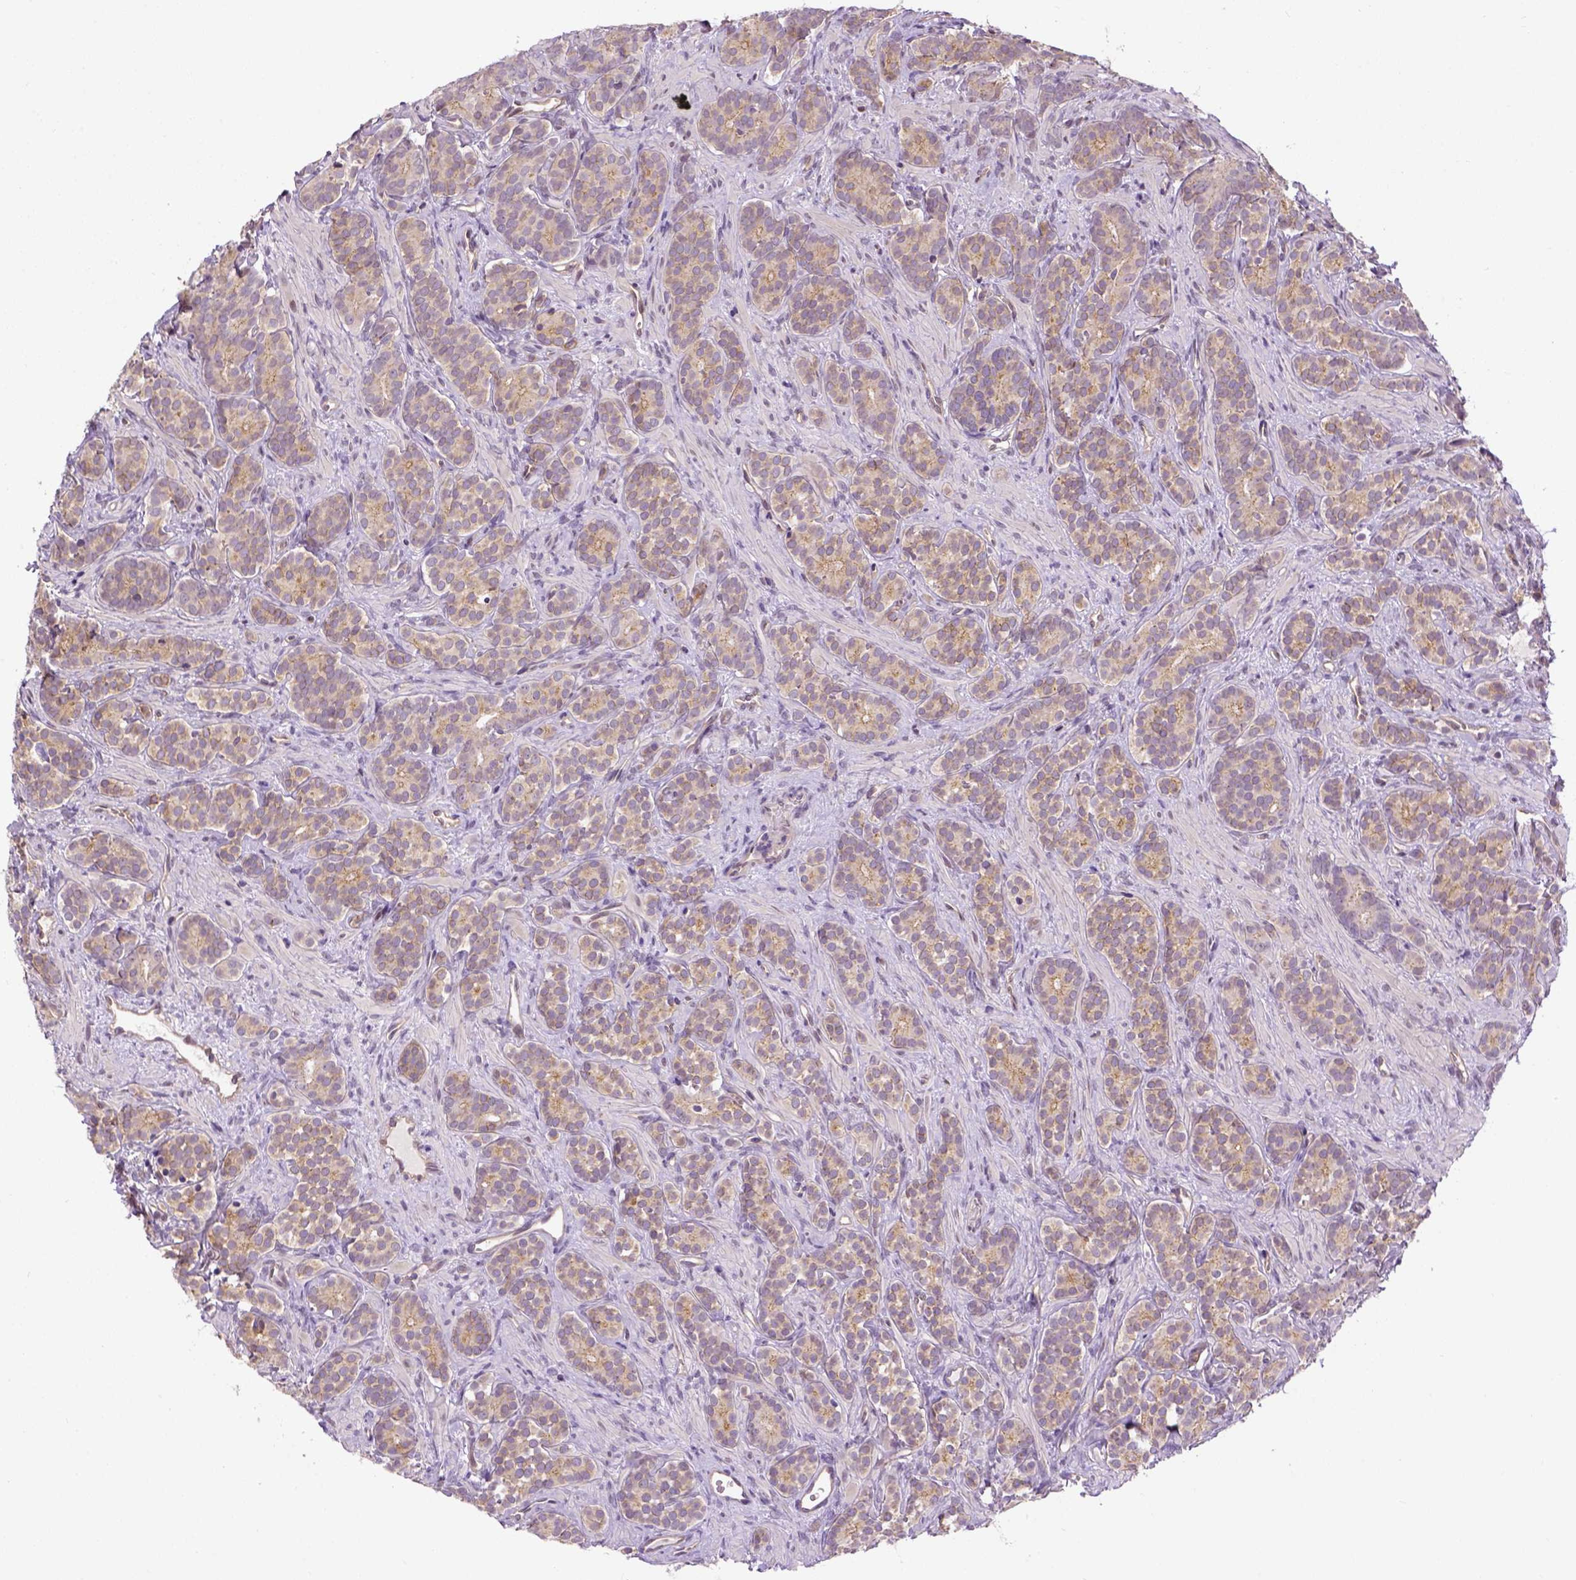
{"staining": {"intensity": "weak", "quantity": "25%-75%", "location": "cytoplasmic/membranous"}, "tissue": "prostate cancer", "cell_type": "Tumor cells", "image_type": "cancer", "snomed": [{"axis": "morphology", "description": "Adenocarcinoma, High grade"}, {"axis": "topography", "description": "Prostate"}], "caption": "The histopathology image demonstrates immunohistochemical staining of prostate high-grade adenocarcinoma. There is weak cytoplasmic/membranous staining is identified in about 25%-75% of tumor cells.", "gene": "KAZN", "patient": {"sex": "male", "age": 84}}